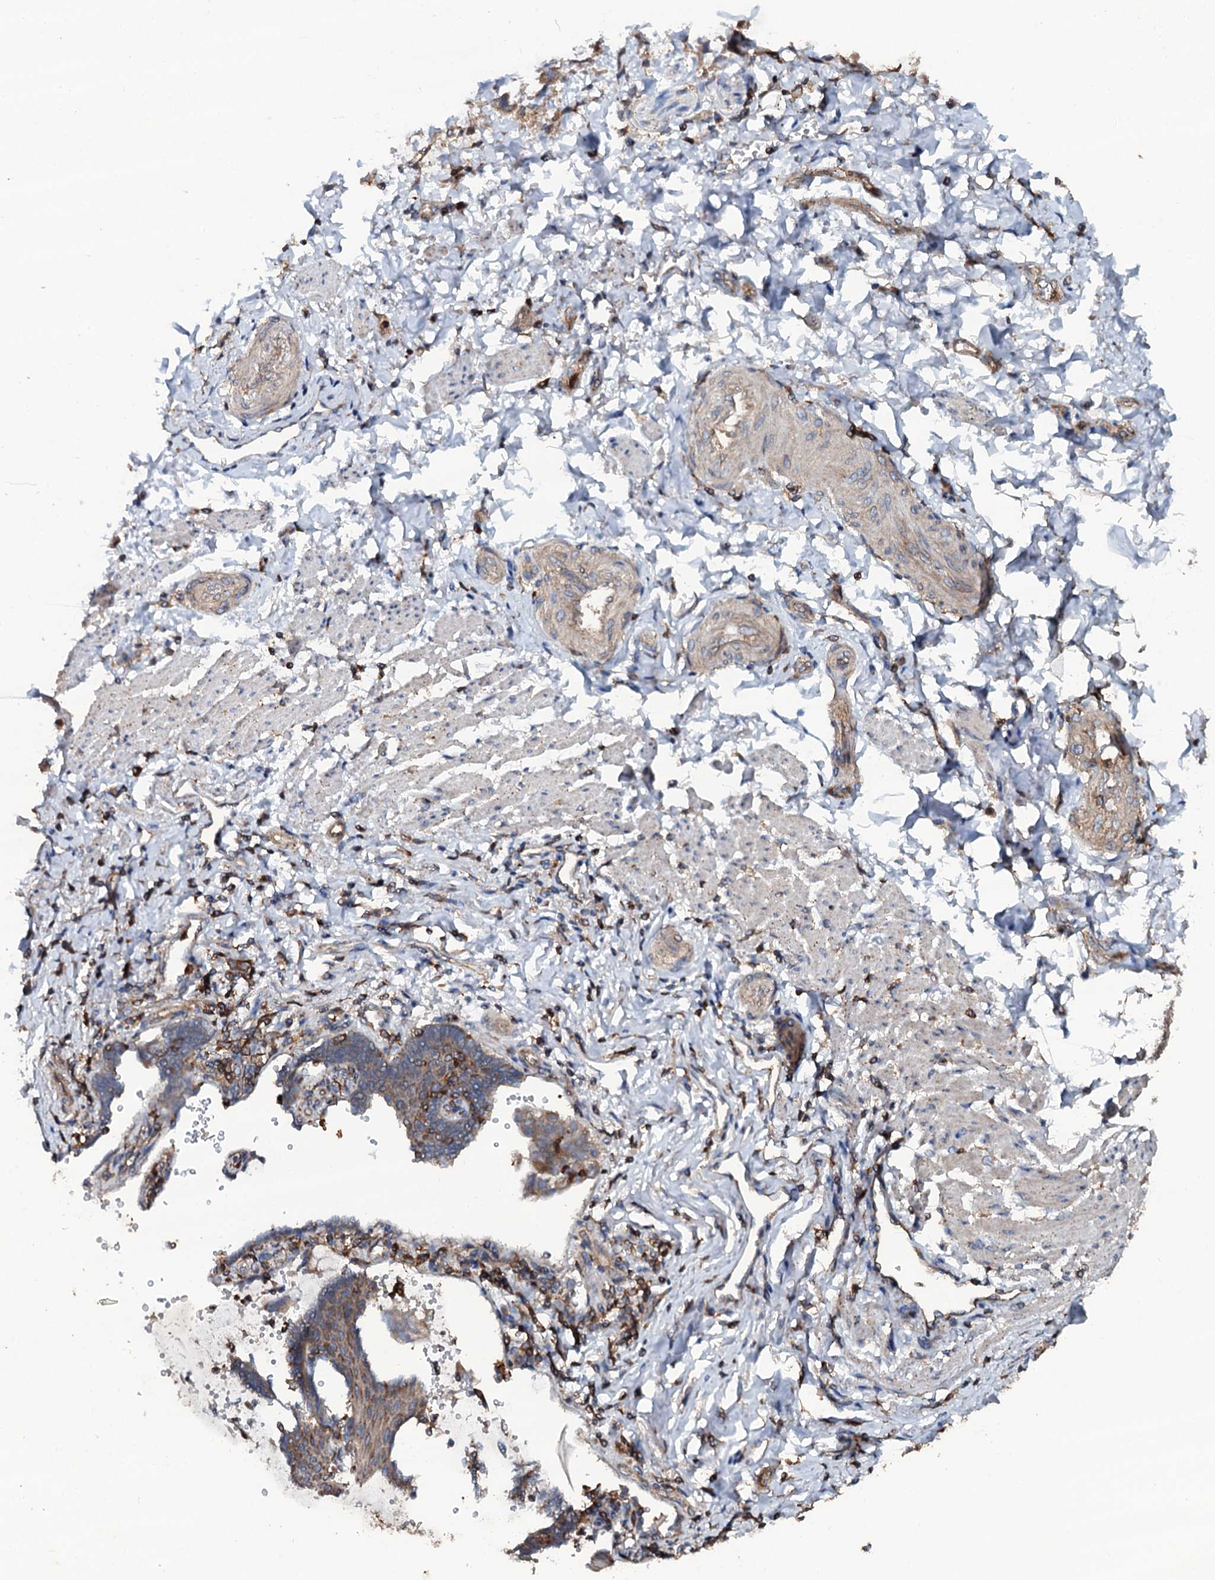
{"staining": {"intensity": "moderate", "quantity": ">75%", "location": "cytoplasmic/membranous"}, "tissue": "stomach cancer", "cell_type": "Tumor cells", "image_type": "cancer", "snomed": [{"axis": "morphology", "description": "Adenocarcinoma, NOS"}, {"axis": "topography", "description": "Stomach"}], "caption": "Stomach cancer (adenocarcinoma) stained with a brown dye reveals moderate cytoplasmic/membranous positive expression in about >75% of tumor cells.", "gene": "GRK2", "patient": {"sex": "male", "age": 62}}